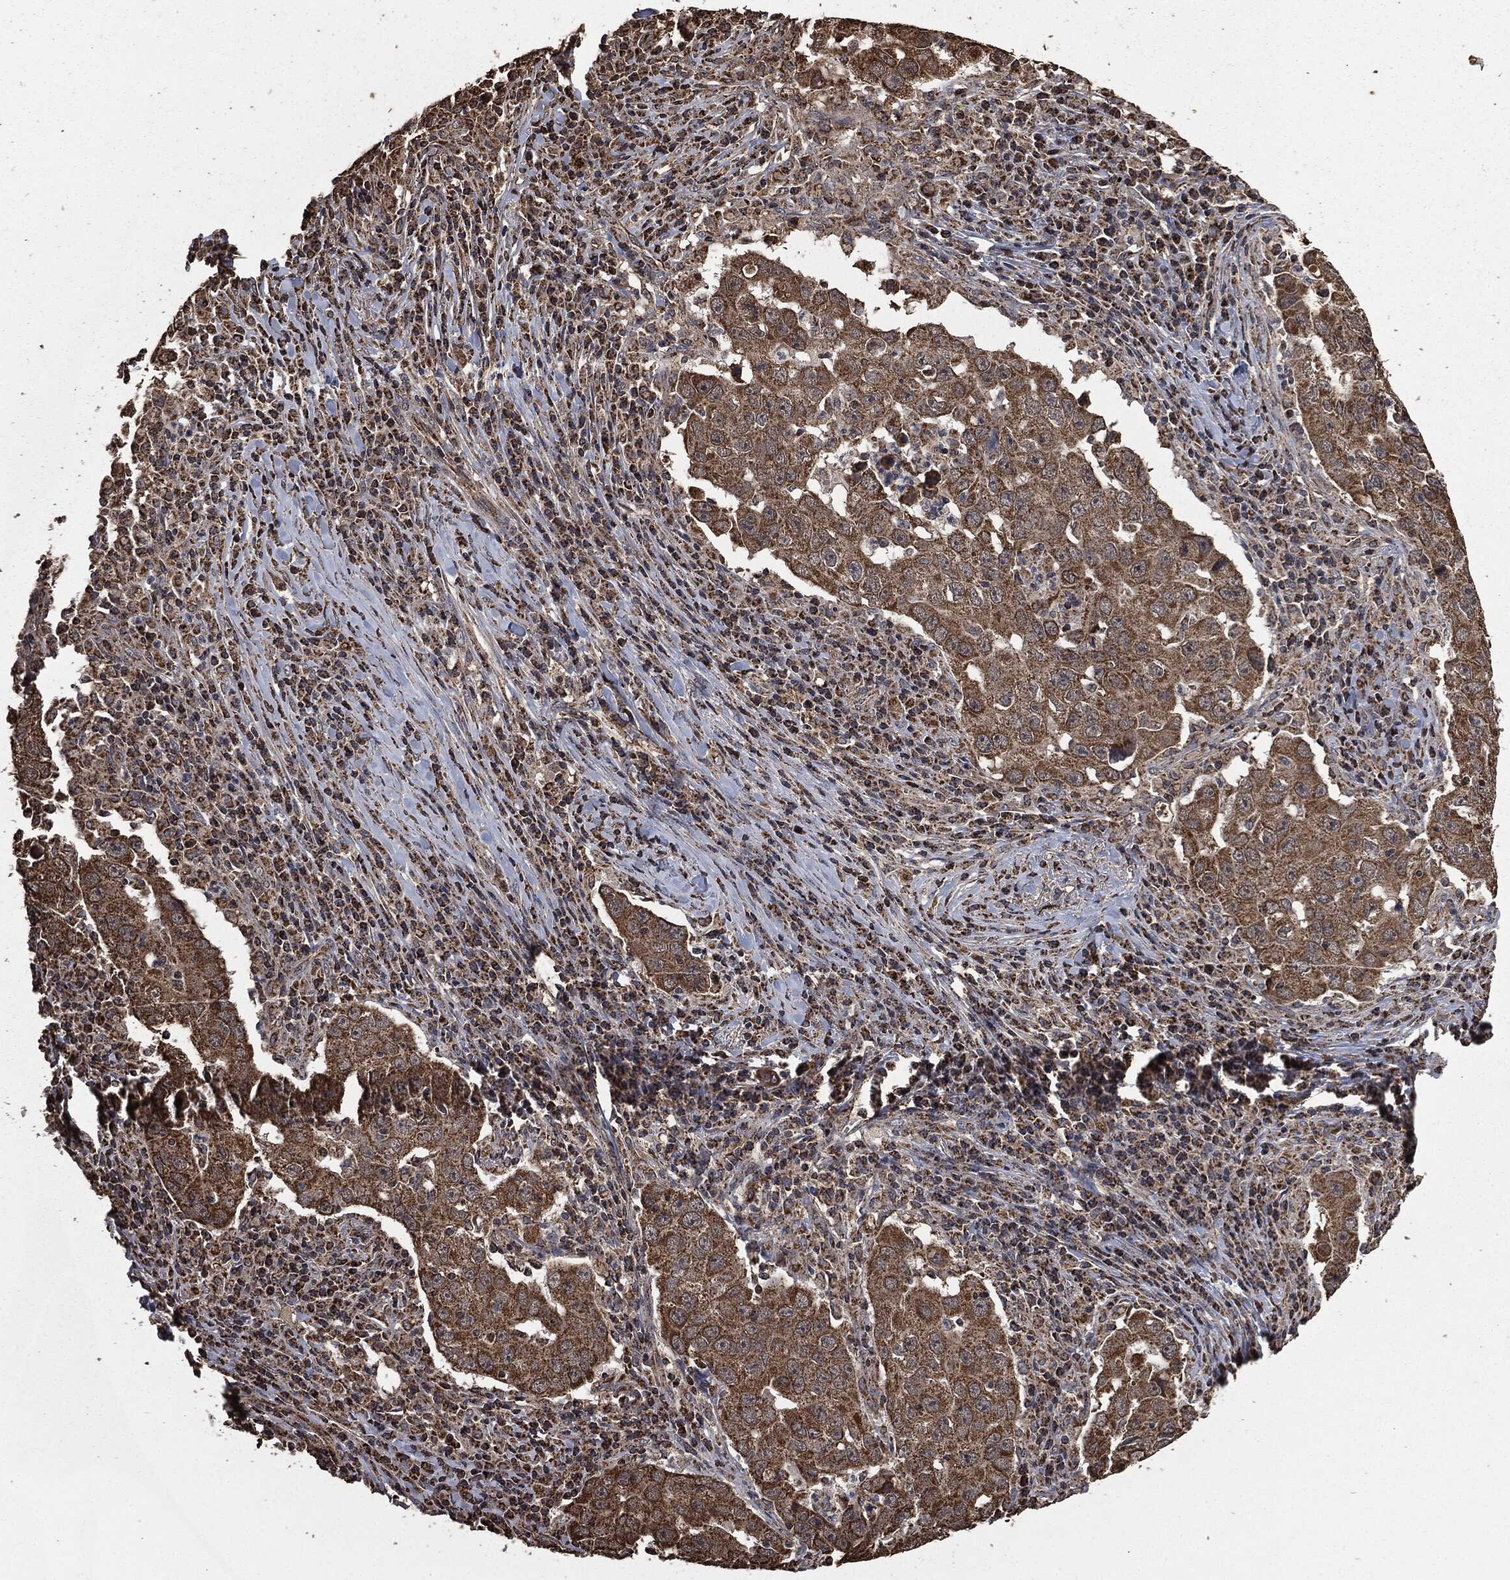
{"staining": {"intensity": "moderate", "quantity": ">75%", "location": "cytoplasmic/membranous"}, "tissue": "lung cancer", "cell_type": "Tumor cells", "image_type": "cancer", "snomed": [{"axis": "morphology", "description": "Adenocarcinoma, NOS"}, {"axis": "topography", "description": "Lung"}], "caption": "Lung cancer stained for a protein shows moderate cytoplasmic/membranous positivity in tumor cells.", "gene": "LIG3", "patient": {"sex": "male", "age": 73}}